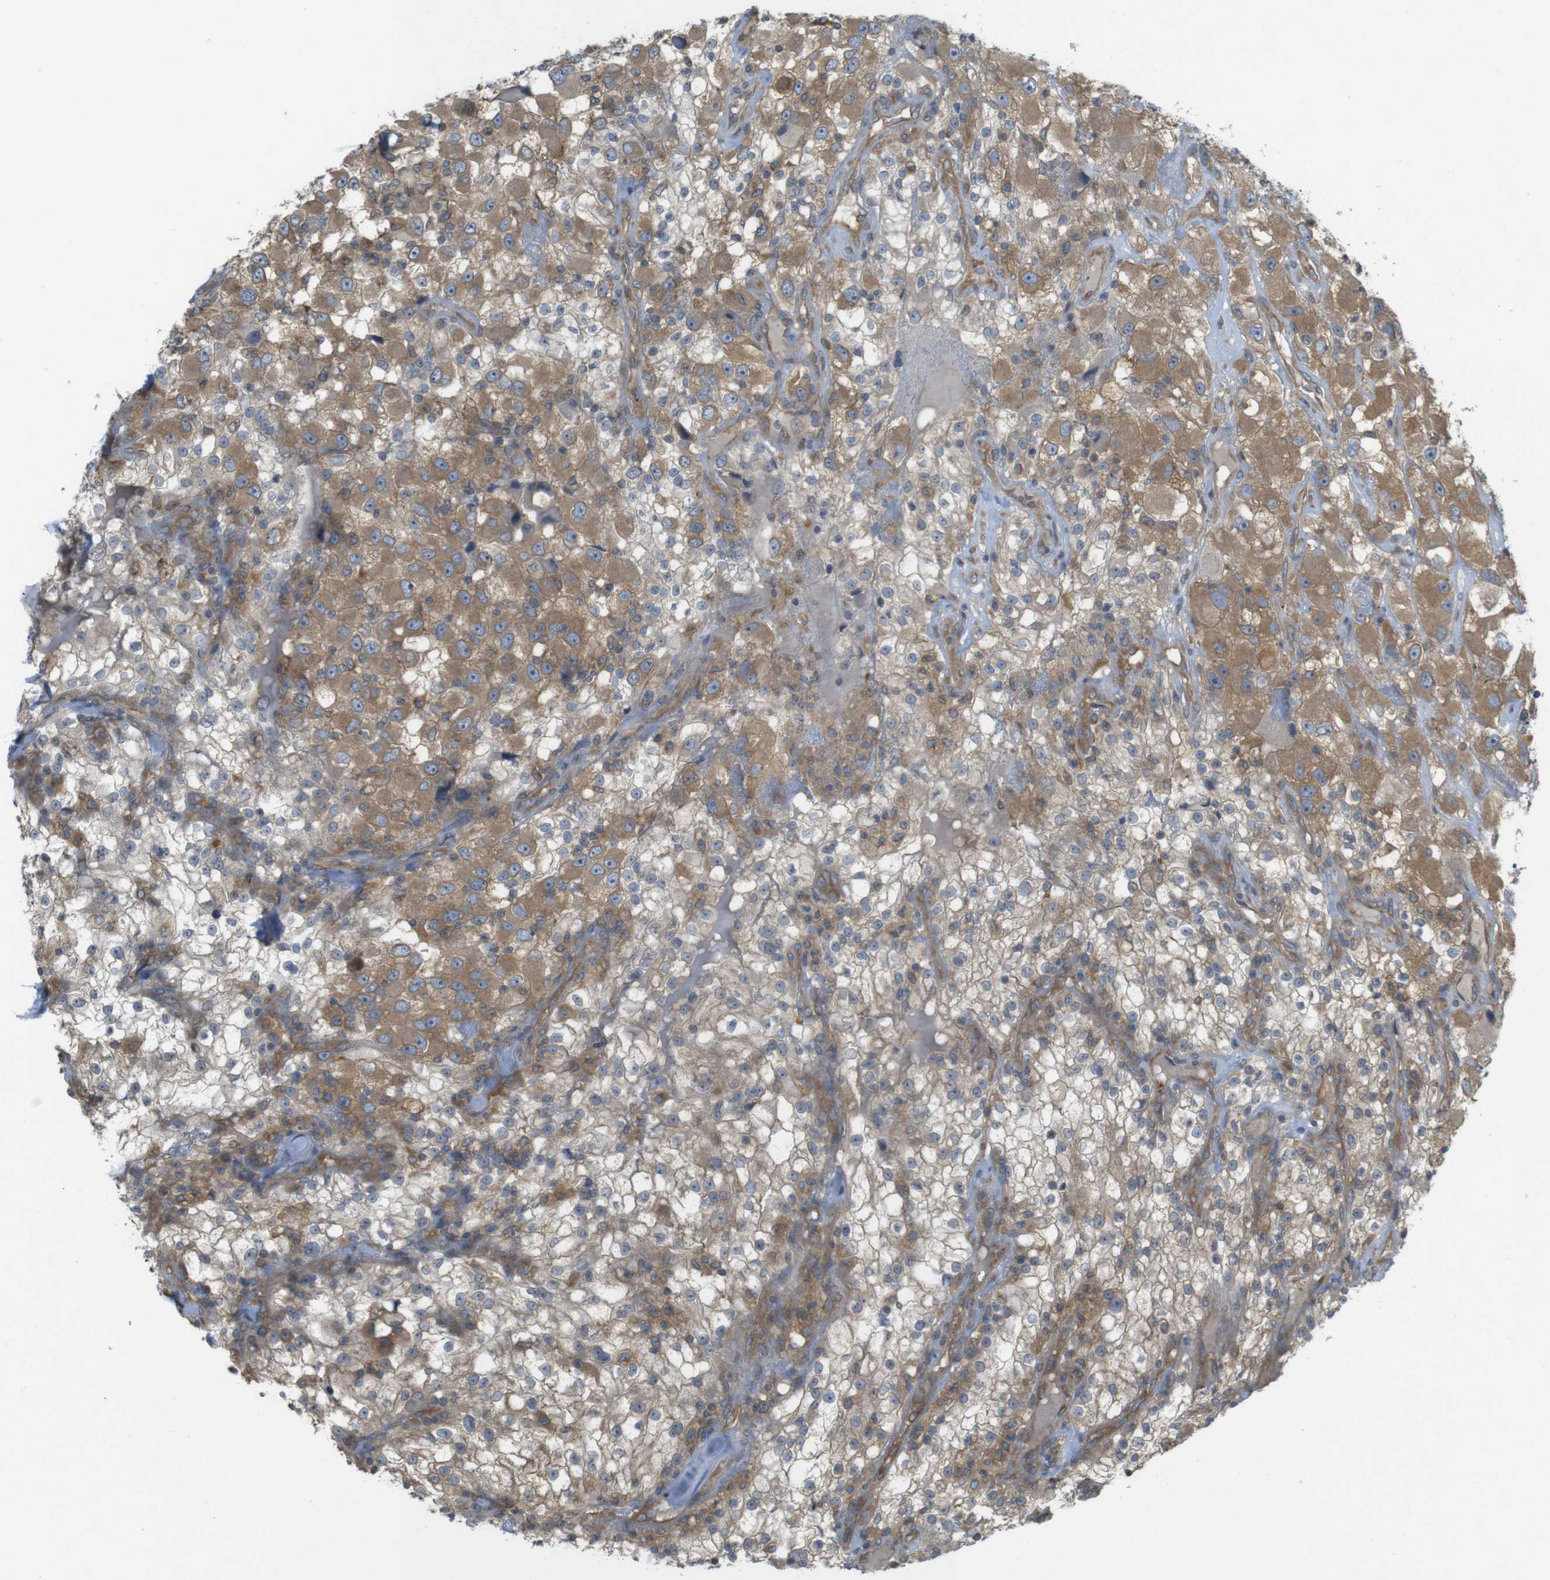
{"staining": {"intensity": "moderate", "quantity": ">75%", "location": "cytoplasmic/membranous"}, "tissue": "renal cancer", "cell_type": "Tumor cells", "image_type": "cancer", "snomed": [{"axis": "morphology", "description": "Adenocarcinoma, NOS"}, {"axis": "topography", "description": "Kidney"}], "caption": "Protein expression analysis of adenocarcinoma (renal) demonstrates moderate cytoplasmic/membranous staining in approximately >75% of tumor cells.", "gene": "KIF5B", "patient": {"sex": "female", "age": 52}}